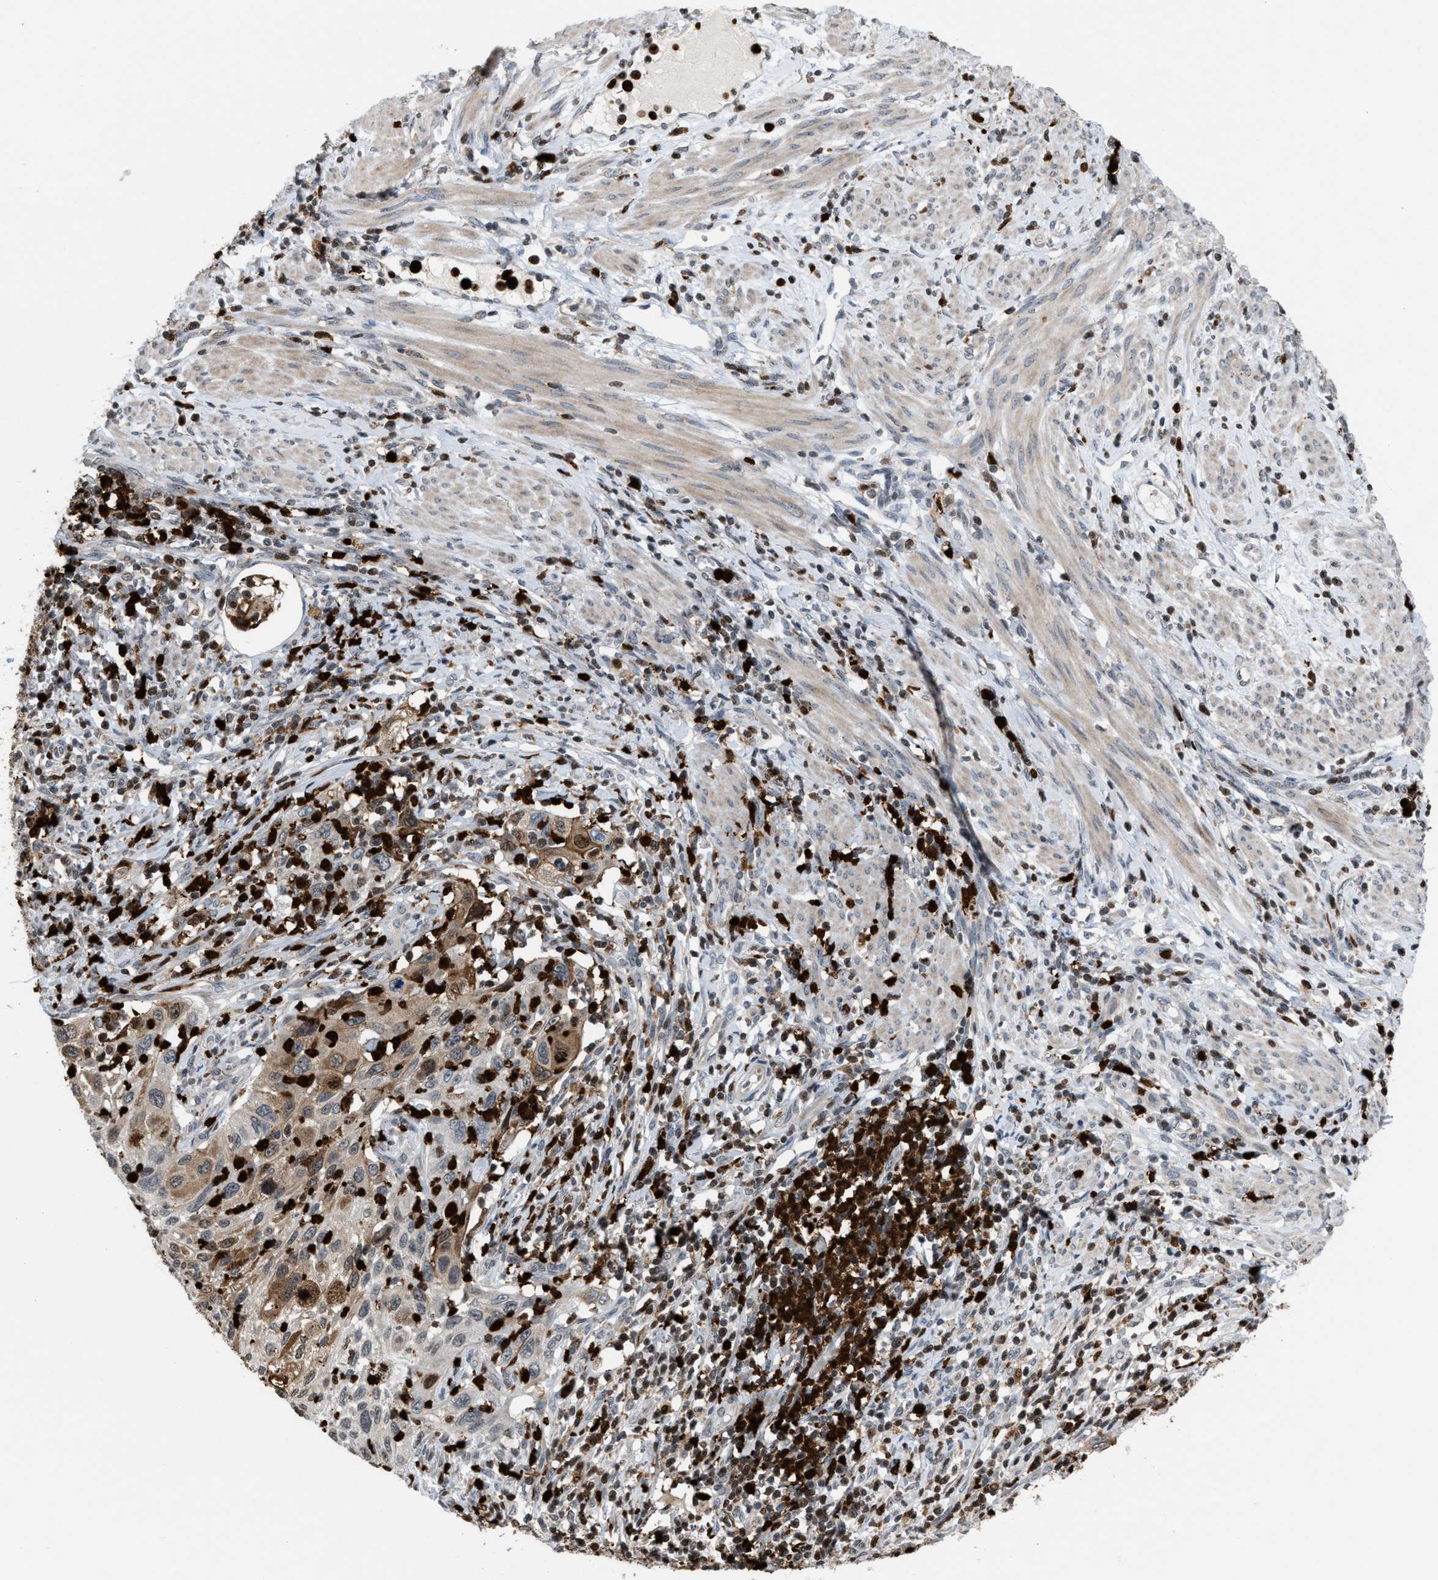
{"staining": {"intensity": "moderate", "quantity": "25%-75%", "location": "cytoplasmic/membranous"}, "tissue": "cervical cancer", "cell_type": "Tumor cells", "image_type": "cancer", "snomed": [{"axis": "morphology", "description": "Squamous cell carcinoma, NOS"}, {"axis": "topography", "description": "Cervix"}], "caption": "Tumor cells show medium levels of moderate cytoplasmic/membranous positivity in about 25%-75% of cells in squamous cell carcinoma (cervical).", "gene": "PRUNE2", "patient": {"sex": "female", "age": 70}}